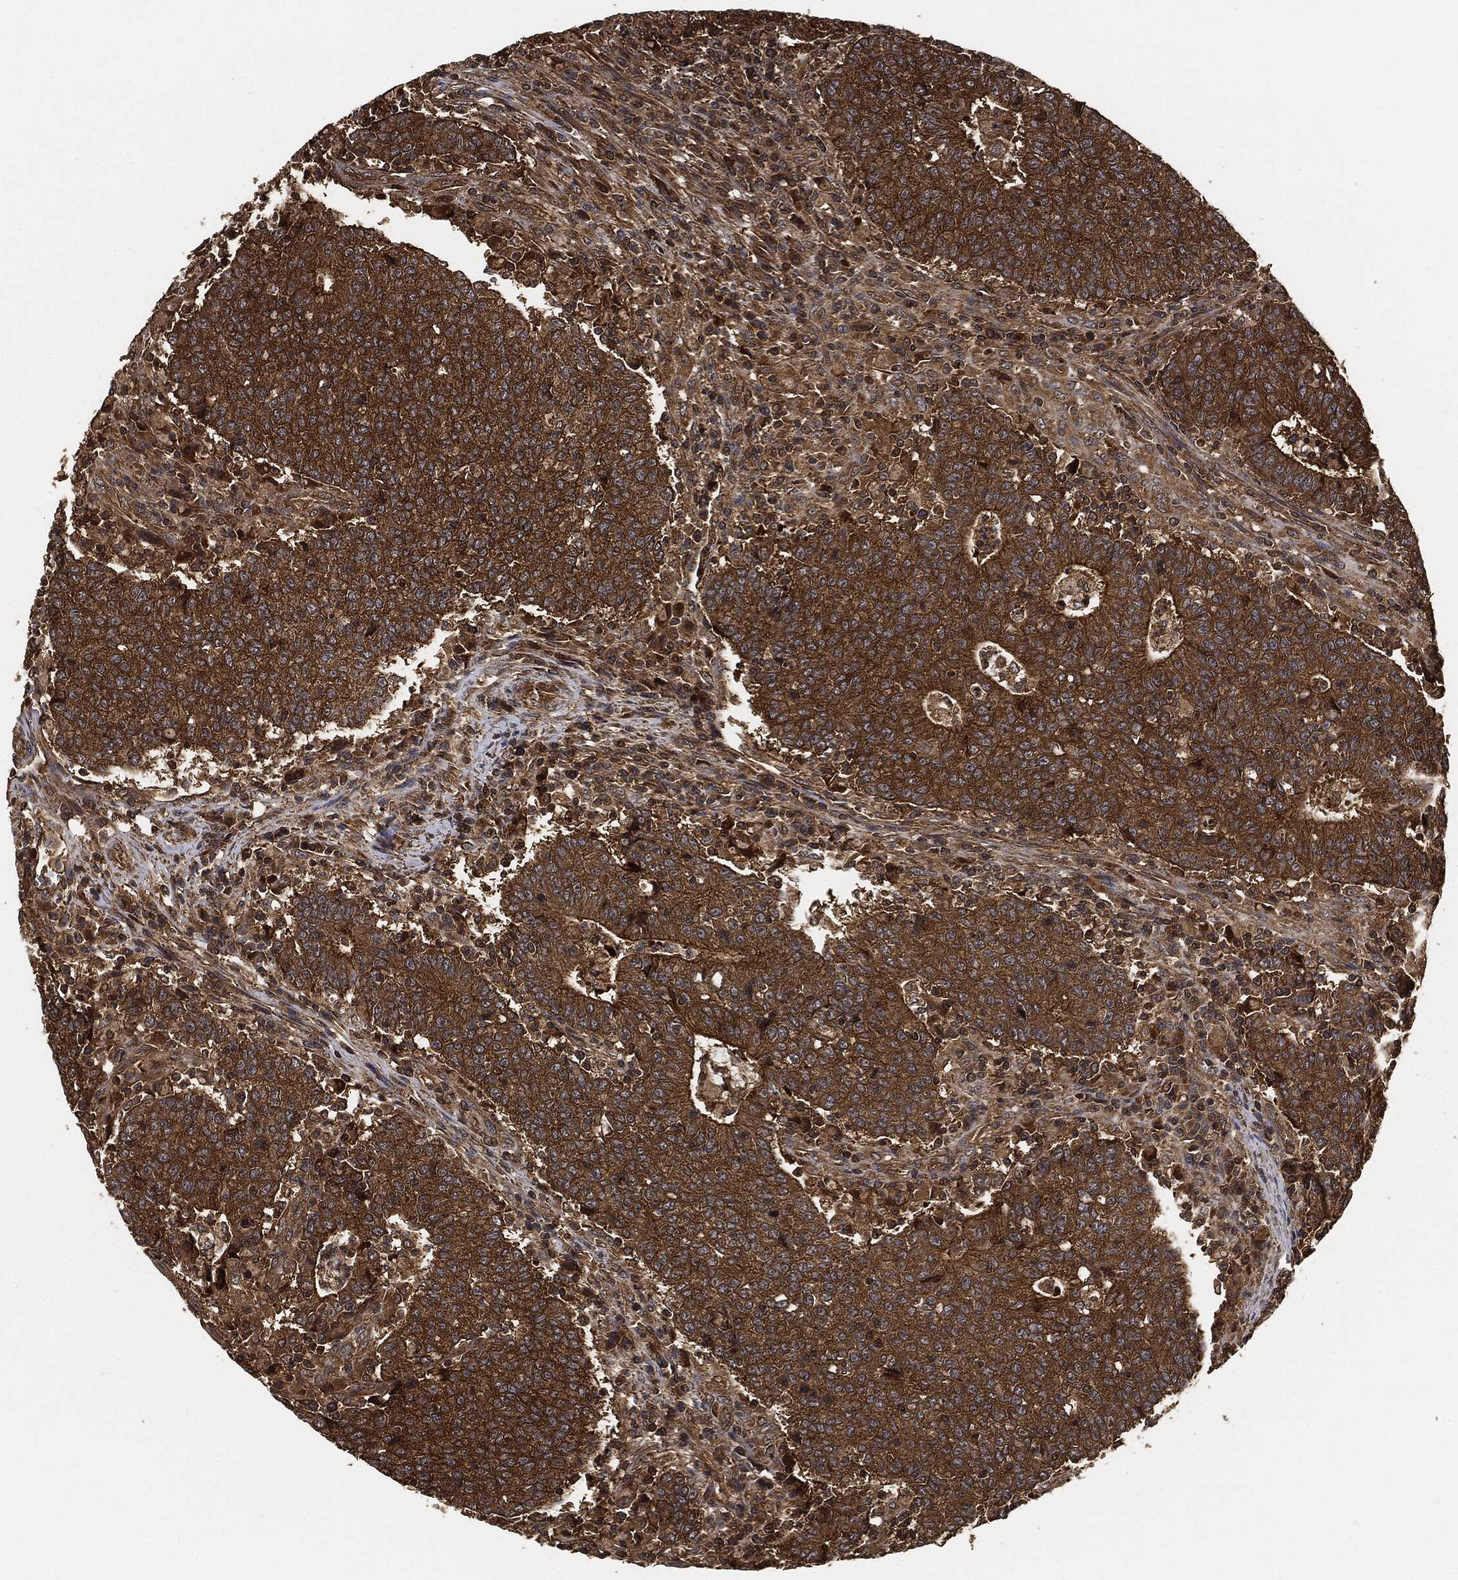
{"staining": {"intensity": "strong", "quantity": ">75%", "location": "cytoplasmic/membranous"}, "tissue": "colorectal cancer", "cell_type": "Tumor cells", "image_type": "cancer", "snomed": [{"axis": "morphology", "description": "Adenocarcinoma, NOS"}, {"axis": "topography", "description": "Colon"}], "caption": "Human colorectal cancer stained for a protein (brown) demonstrates strong cytoplasmic/membranous positive expression in about >75% of tumor cells.", "gene": "CEP290", "patient": {"sex": "female", "age": 75}}